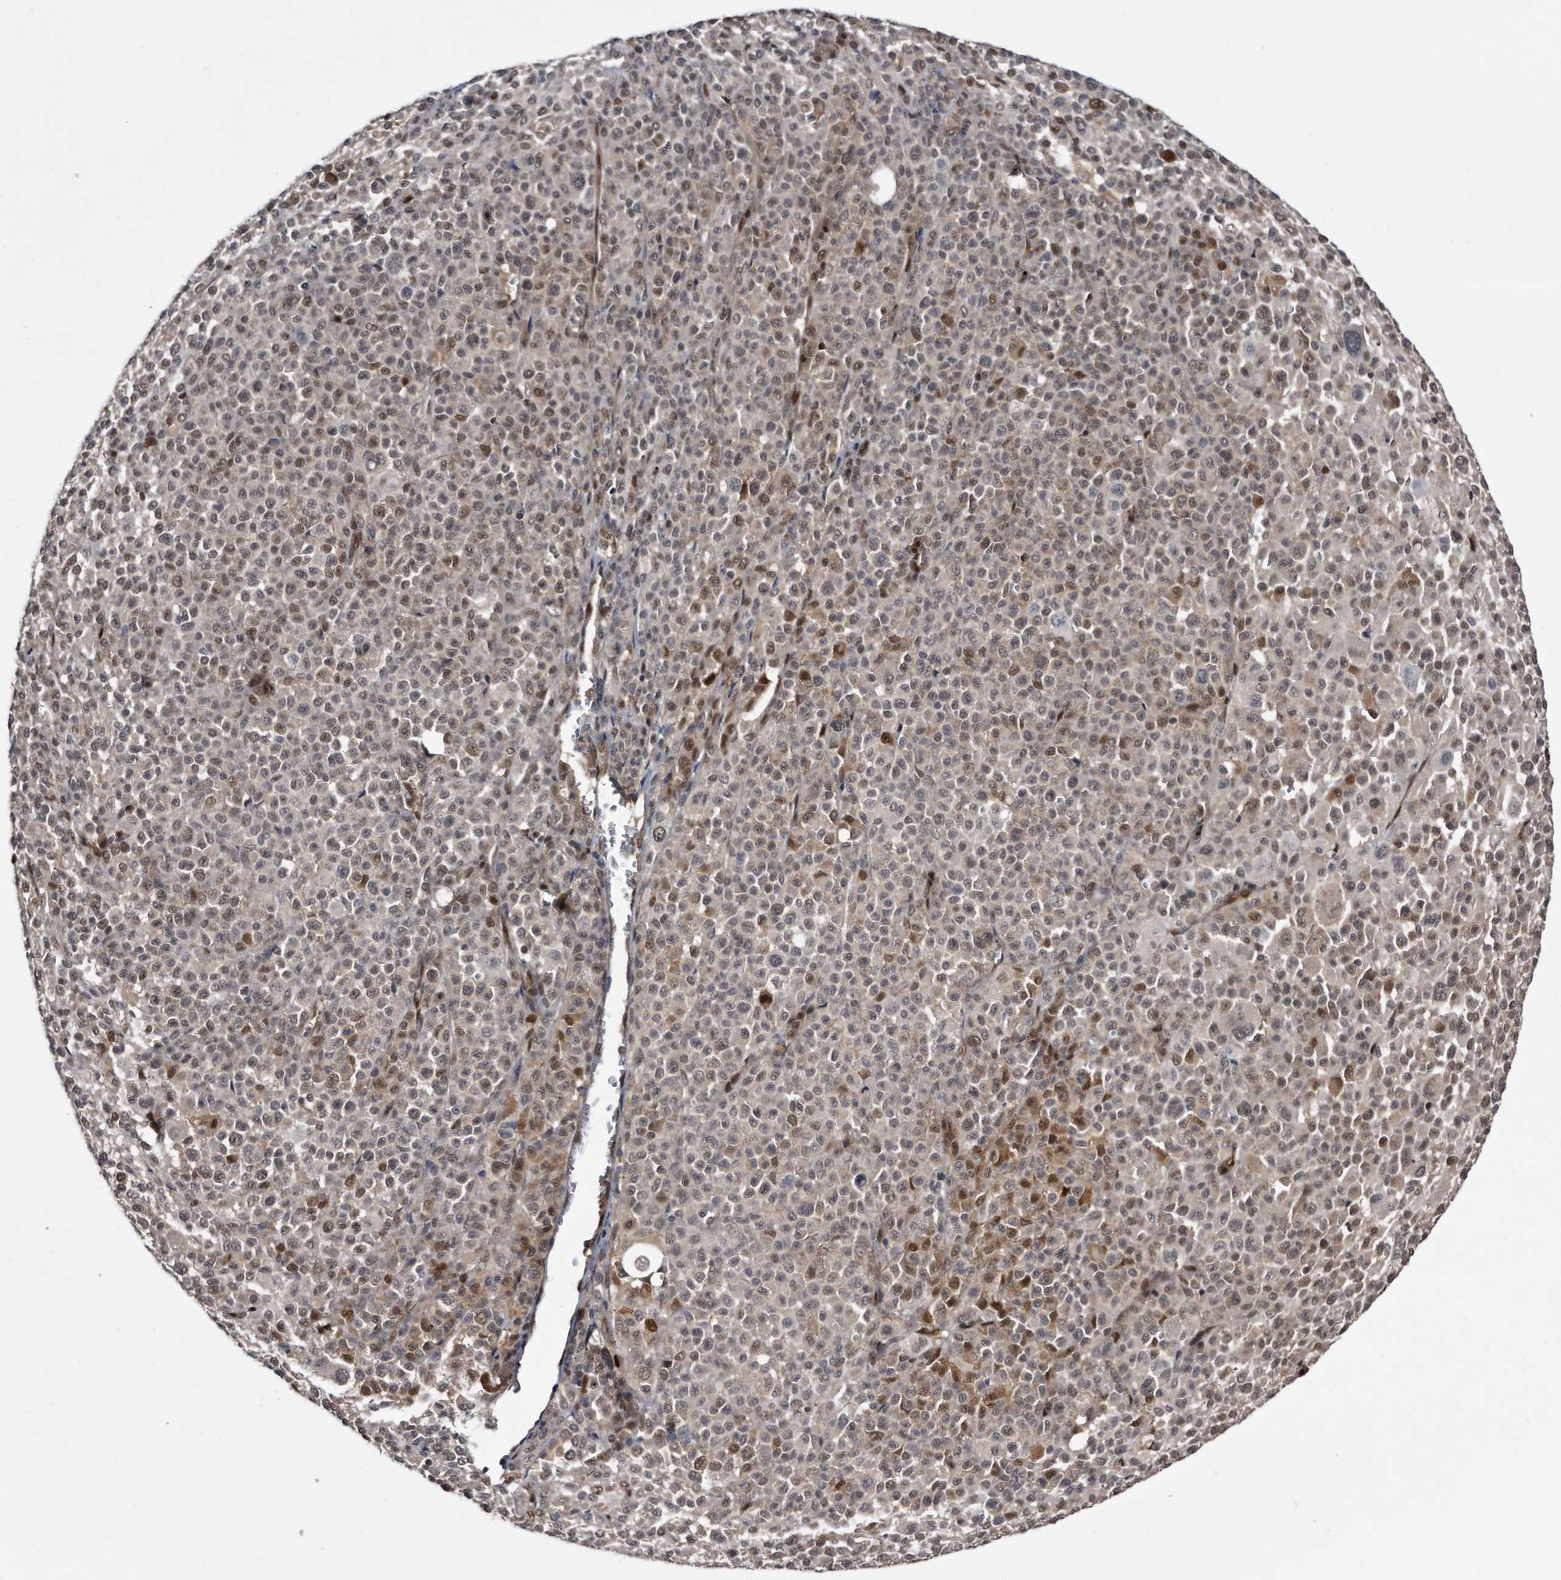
{"staining": {"intensity": "moderate", "quantity": "25%-75%", "location": "cytoplasmic/membranous,nuclear"}, "tissue": "melanoma", "cell_type": "Tumor cells", "image_type": "cancer", "snomed": [{"axis": "morphology", "description": "Malignant melanoma, Metastatic site"}, {"axis": "topography", "description": "Skin"}], "caption": "Moderate cytoplasmic/membranous and nuclear positivity for a protein is appreciated in about 25%-75% of tumor cells of melanoma using IHC.", "gene": "RAD23B", "patient": {"sex": "female", "age": 74}}